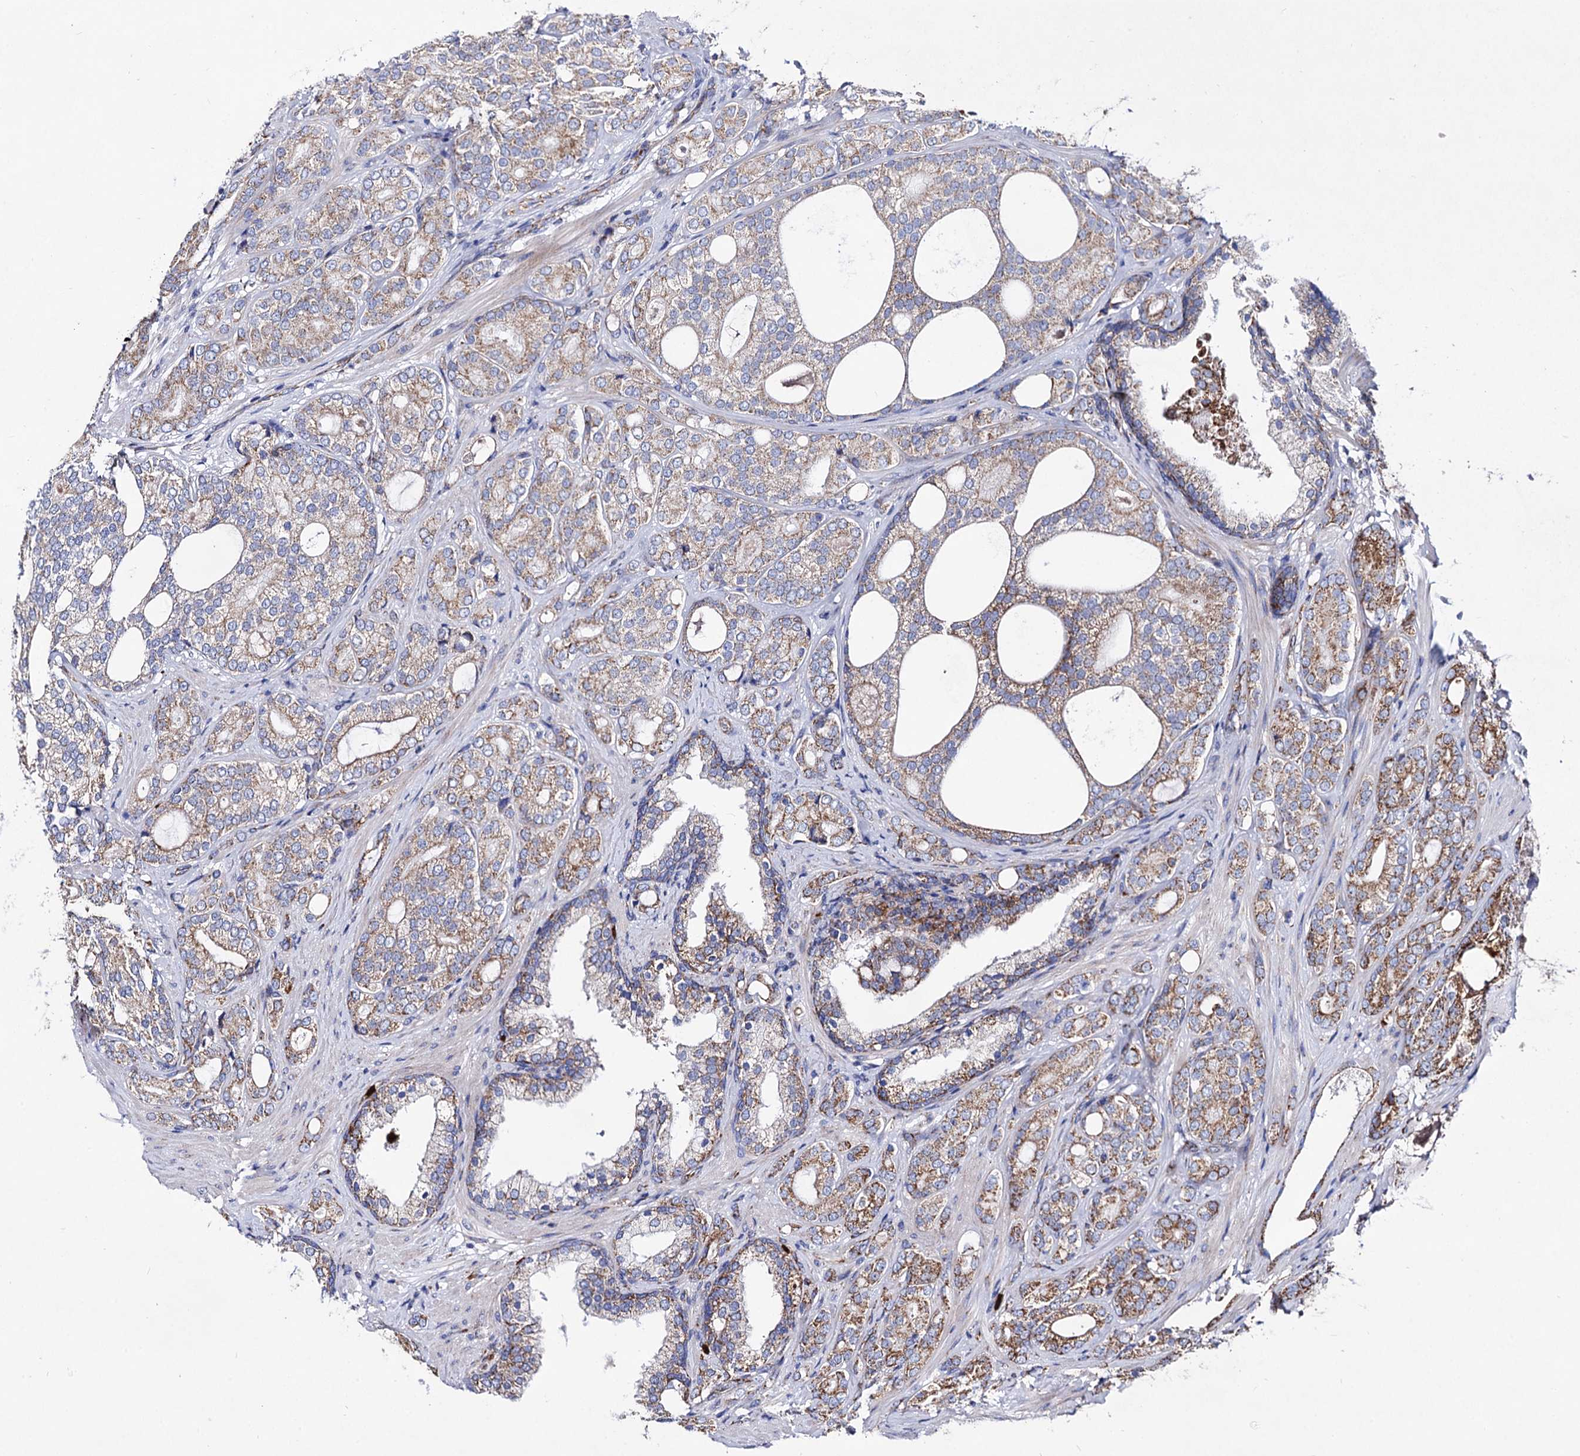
{"staining": {"intensity": "moderate", "quantity": ">75%", "location": "cytoplasmic/membranous"}, "tissue": "prostate cancer", "cell_type": "Tumor cells", "image_type": "cancer", "snomed": [{"axis": "morphology", "description": "Adenocarcinoma, High grade"}, {"axis": "topography", "description": "Prostate"}], "caption": "Immunohistochemical staining of prostate cancer demonstrates moderate cytoplasmic/membranous protein staining in about >75% of tumor cells.", "gene": "ACAD9", "patient": {"sex": "male", "age": 60}}